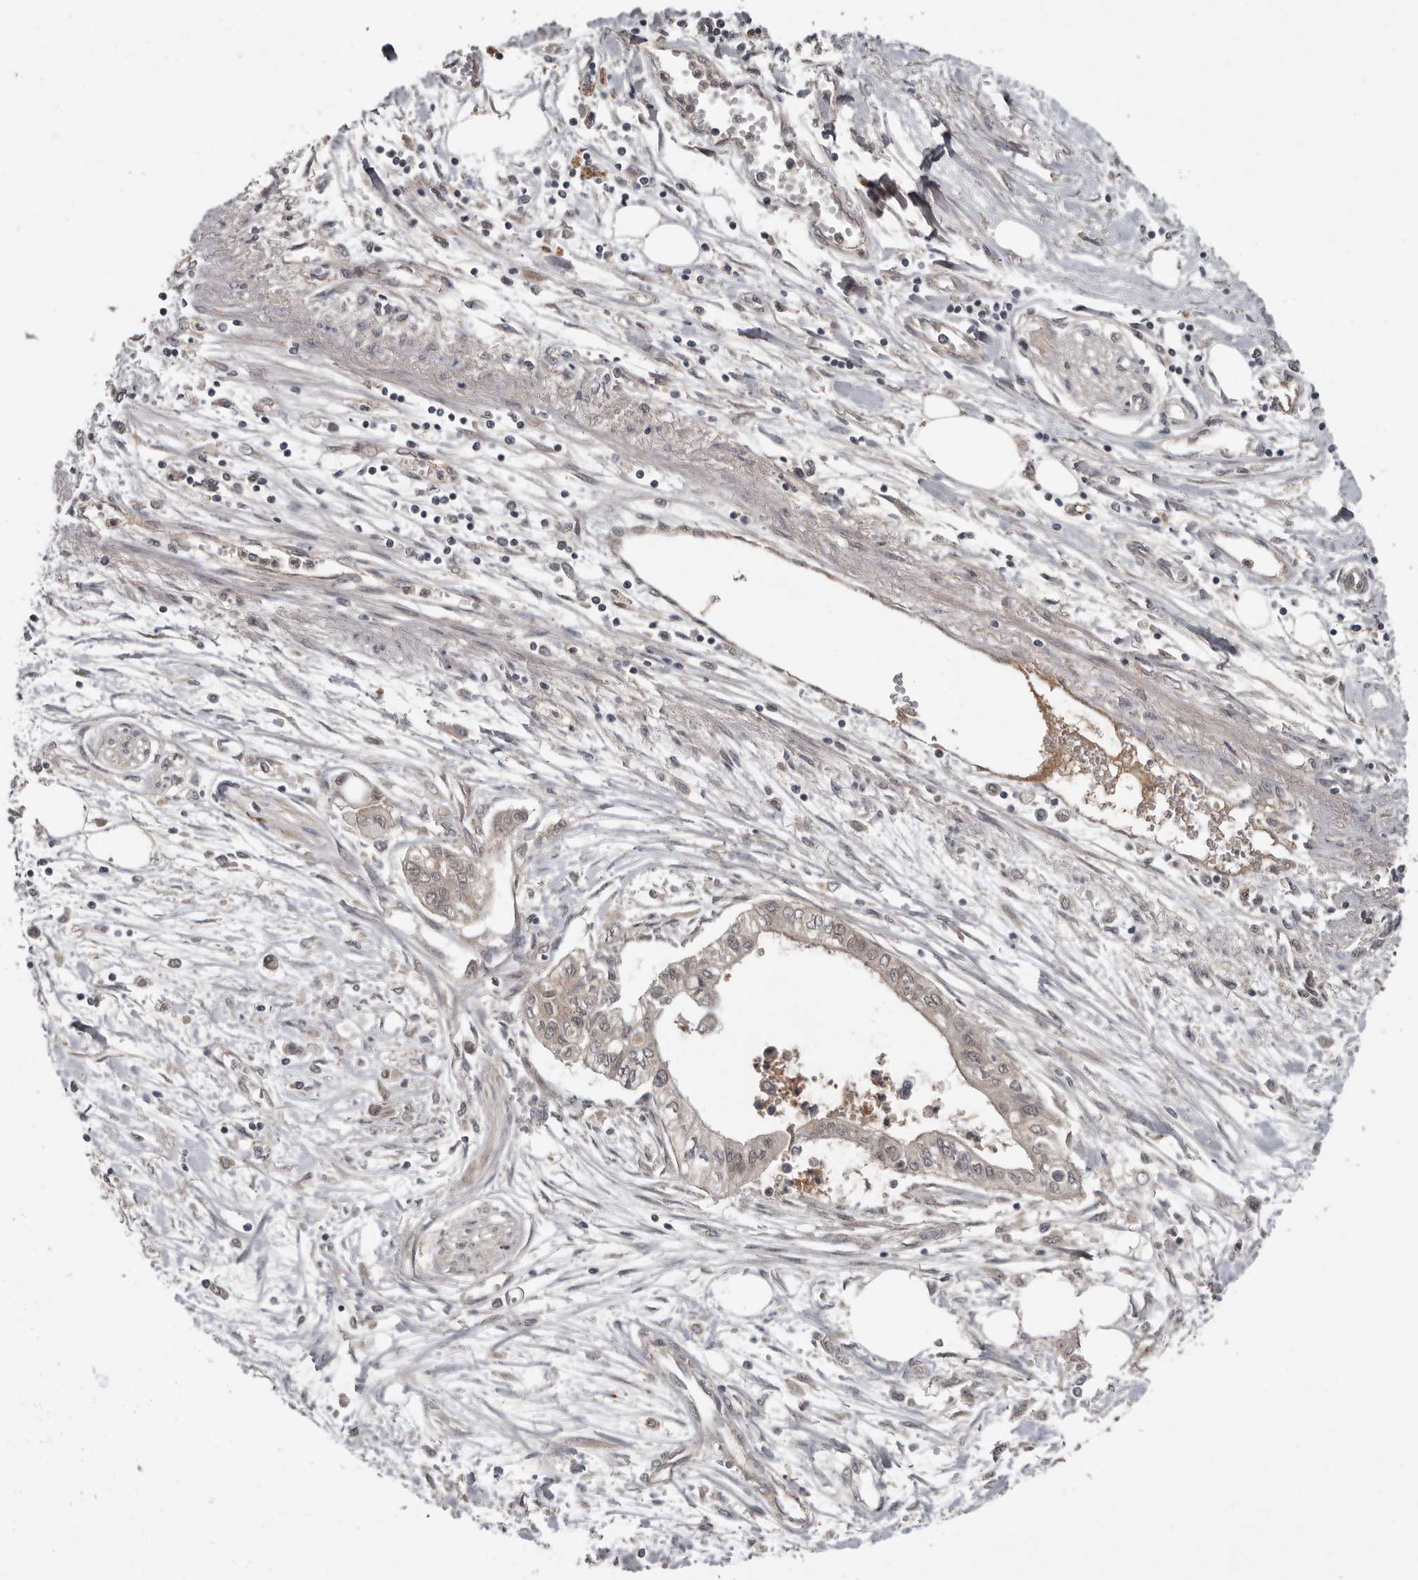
{"staining": {"intensity": "weak", "quantity": "25%-75%", "location": "cytoplasmic/membranous"}, "tissue": "pancreatic cancer", "cell_type": "Tumor cells", "image_type": "cancer", "snomed": [{"axis": "morphology", "description": "Adenocarcinoma, NOS"}, {"axis": "topography", "description": "Pancreas"}], "caption": "A histopathology image of human pancreatic cancer (adenocarcinoma) stained for a protein shows weak cytoplasmic/membranous brown staining in tumor cells. (DAB (3,3'-diaminobenzidine) IHC, brown staining for protein, blue staining for nuclei).", "gene": "DNAJB4", "patient": {"sex": "female", "age": 77}}